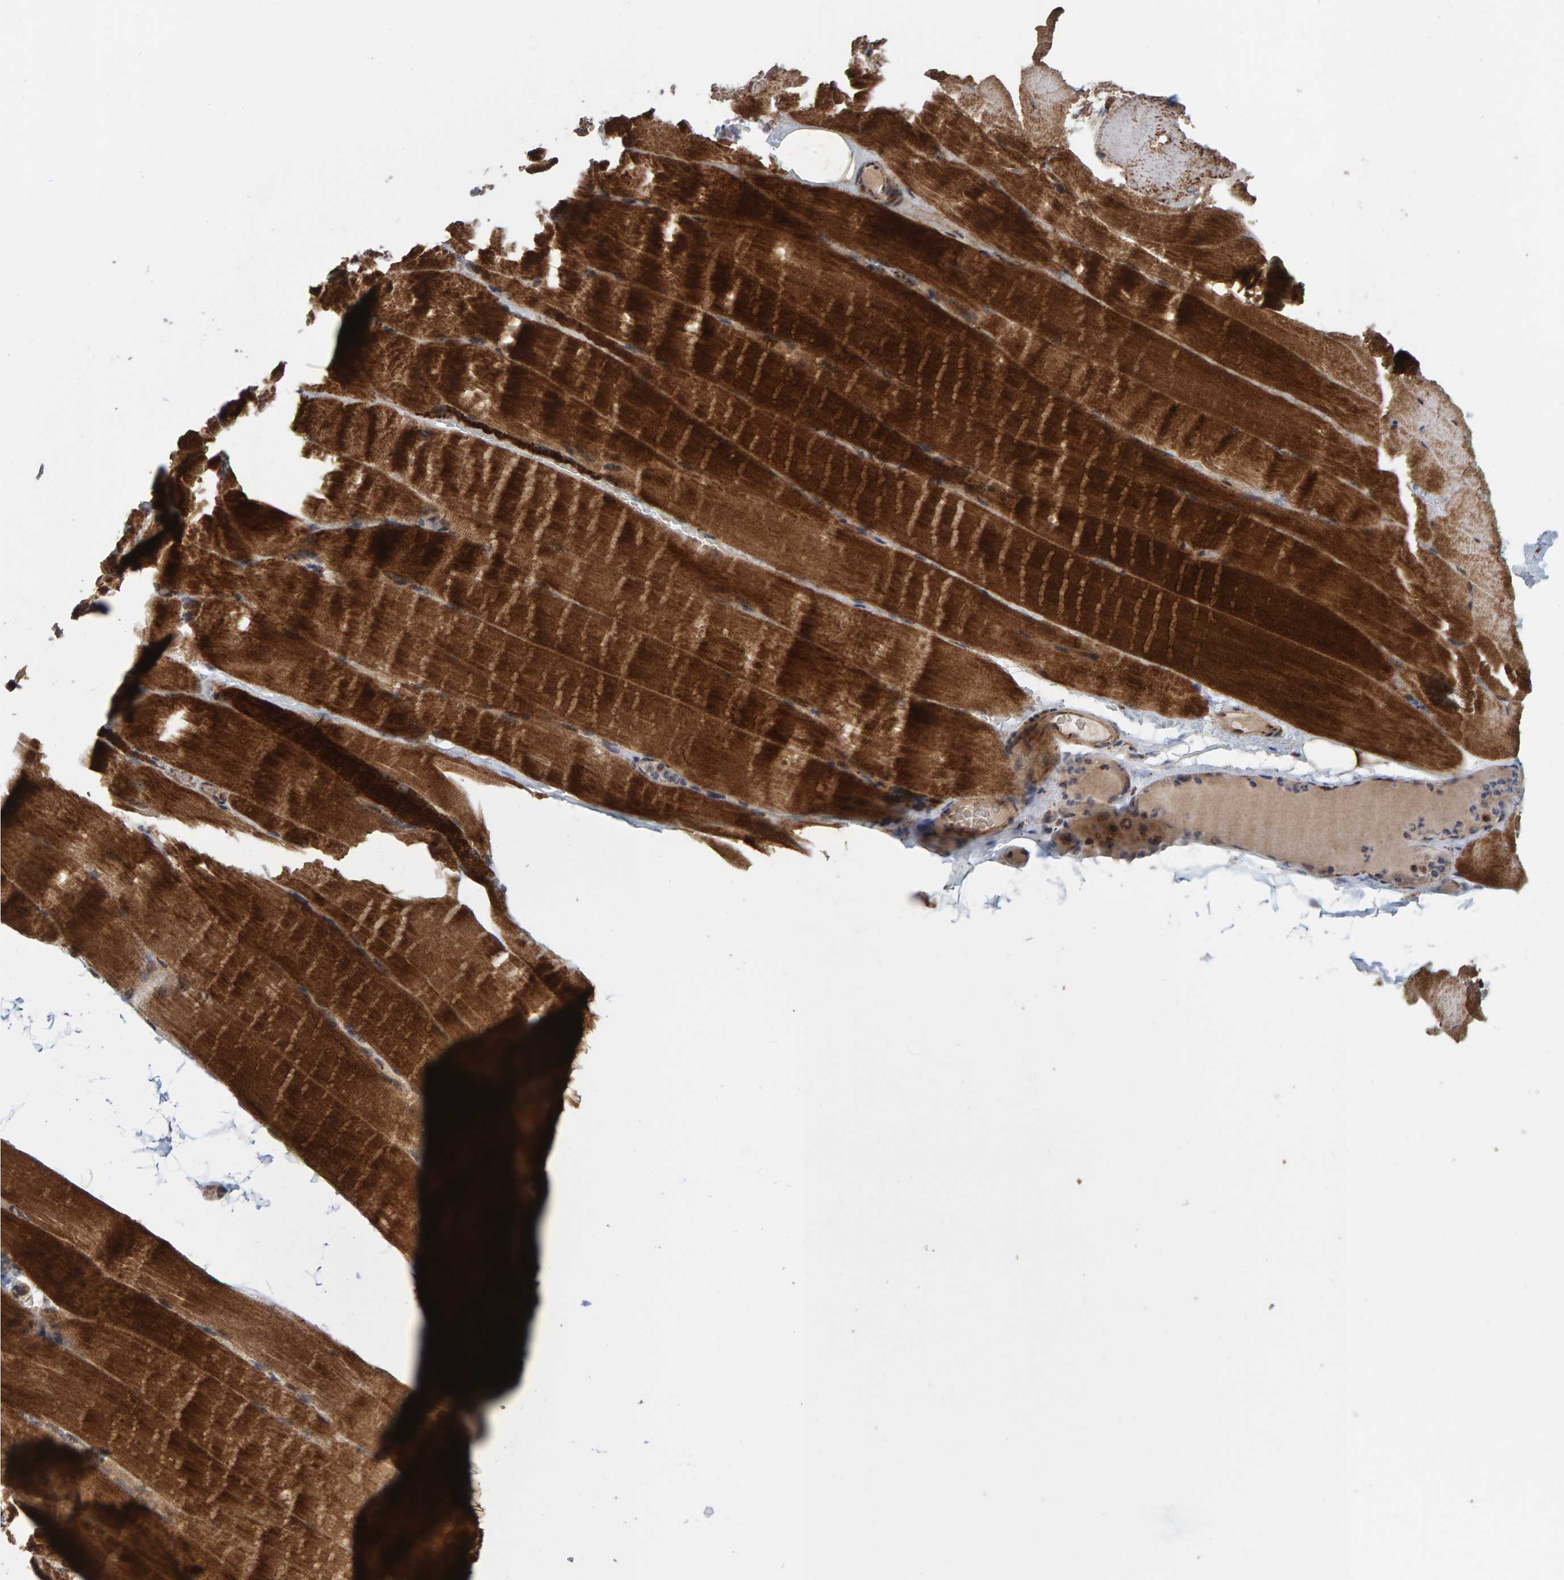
{"staining": {"intensity": "strong", "quantity": ">75%", "location": "cytoplasmic/membranous"}, "tissue": "skeletal muscle", "cell_type": "Myocytes", "image_type": "normal", "snomed": [{"axis": "morphology", "description": "Normal tissue, NOS"}, {"axis": "topography", "description": "Skeletal muscle"}, {"axis": "topography", "description": "Parathyroid gland"}], "caption": "Protein staining reveals strong cytoplasmic/membranous expression in about >75% of myocytes in normal skeletal muscle. Nuclei are stained in blue.", "gene": "CCDC25", "patient": {"sex": "female", "age": 37}}